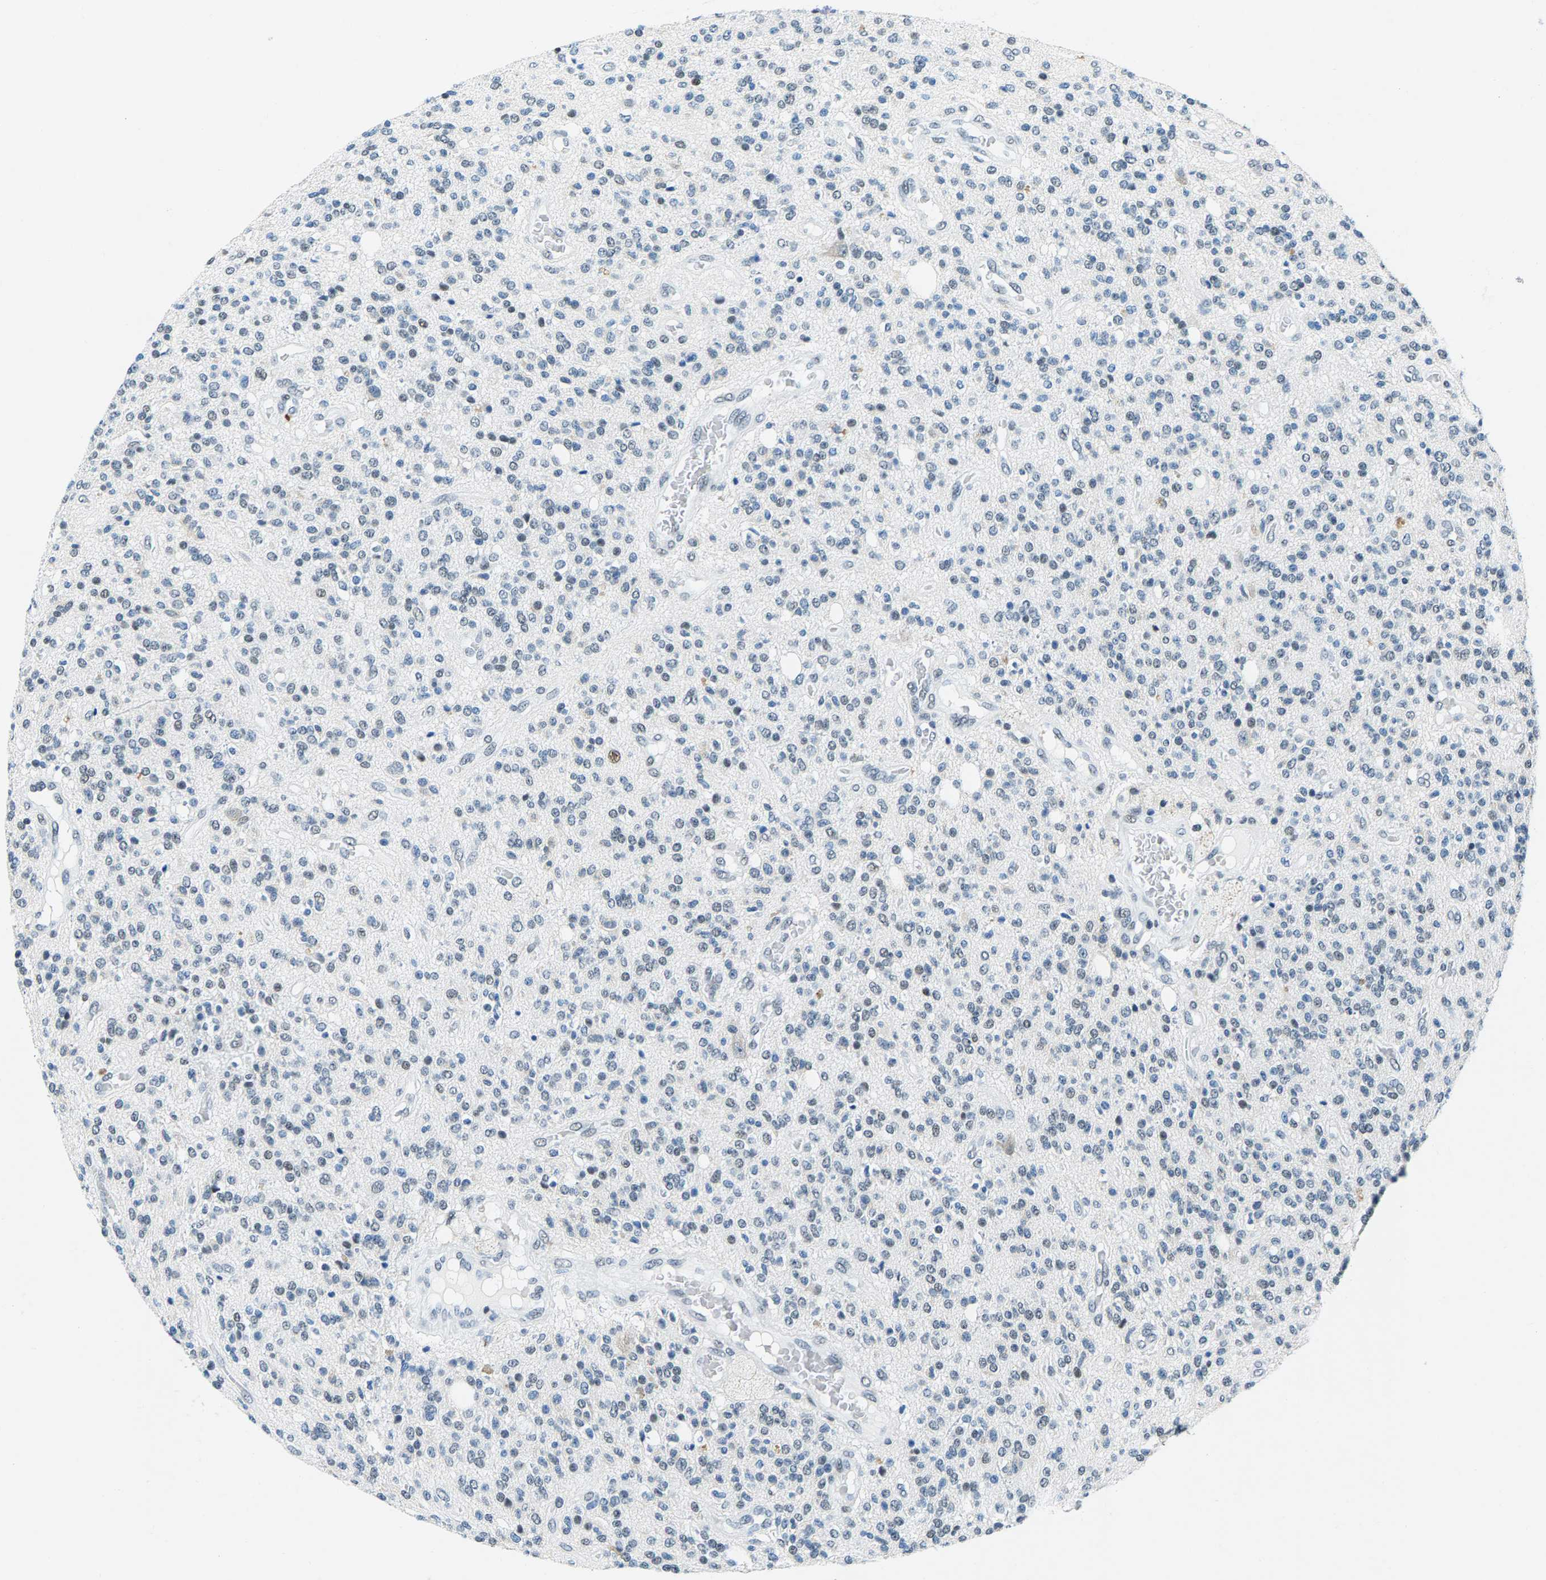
{"staining": {"intensity": "weak", "quantity": "25%-75%", "location": "nuclear"}, "tissue": "glioma", "cell_type": "Tumor cells", "image_type": "cancer", "snomed": [{"axis": "morphology", "description": "Glioma, malignant, High grade"}, {"axis": "topography", "description": "Brain"}], "caption": "DAB immunohistochemical staining of high-grade glioma (malignant) reveals weak nuclear protein expression in approximately 25%-75% of tumor cells.", "gene": "ATF2", "patient": {"sex": "male", "age": 34}}